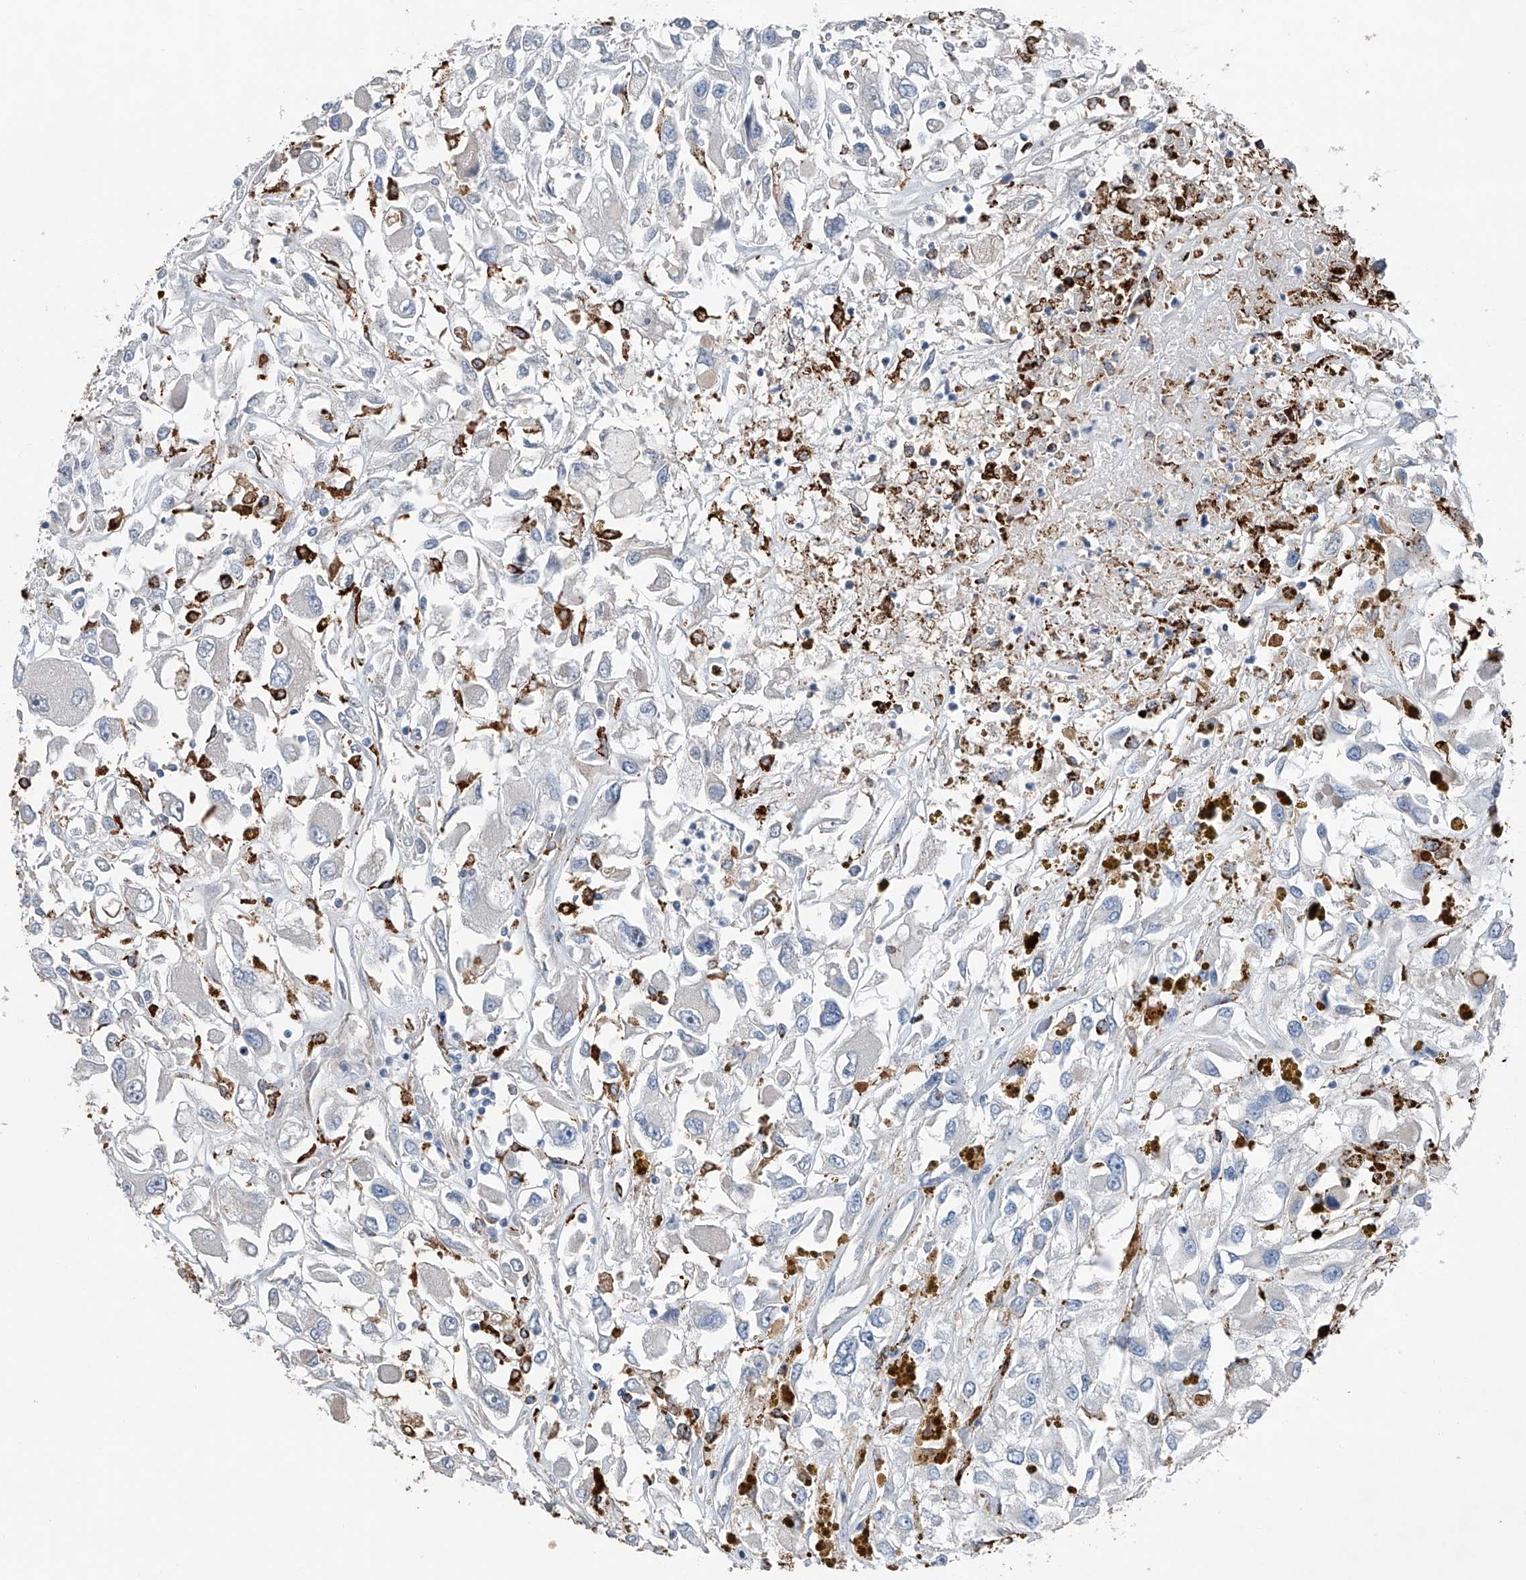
{"staining": {"intensity": "negative", "quantity": "none", "location": "none"}, "tissue": "renal cancer", "cell_type": "Tumor cells", "image_type": "cancer", "snomed": [{"axis": "morphology", "description": "Adenocarcinoma, NOS"}, {"axis": "topography", "description": "Kidney"}], "caption": "IHC micrograph of renal cancer (adenocarcinoma) stained for a protein (brown), which displays no expression in tumor cells.", "gene": "ZNF772", "patient": {"sex": "female", "age": 52}}